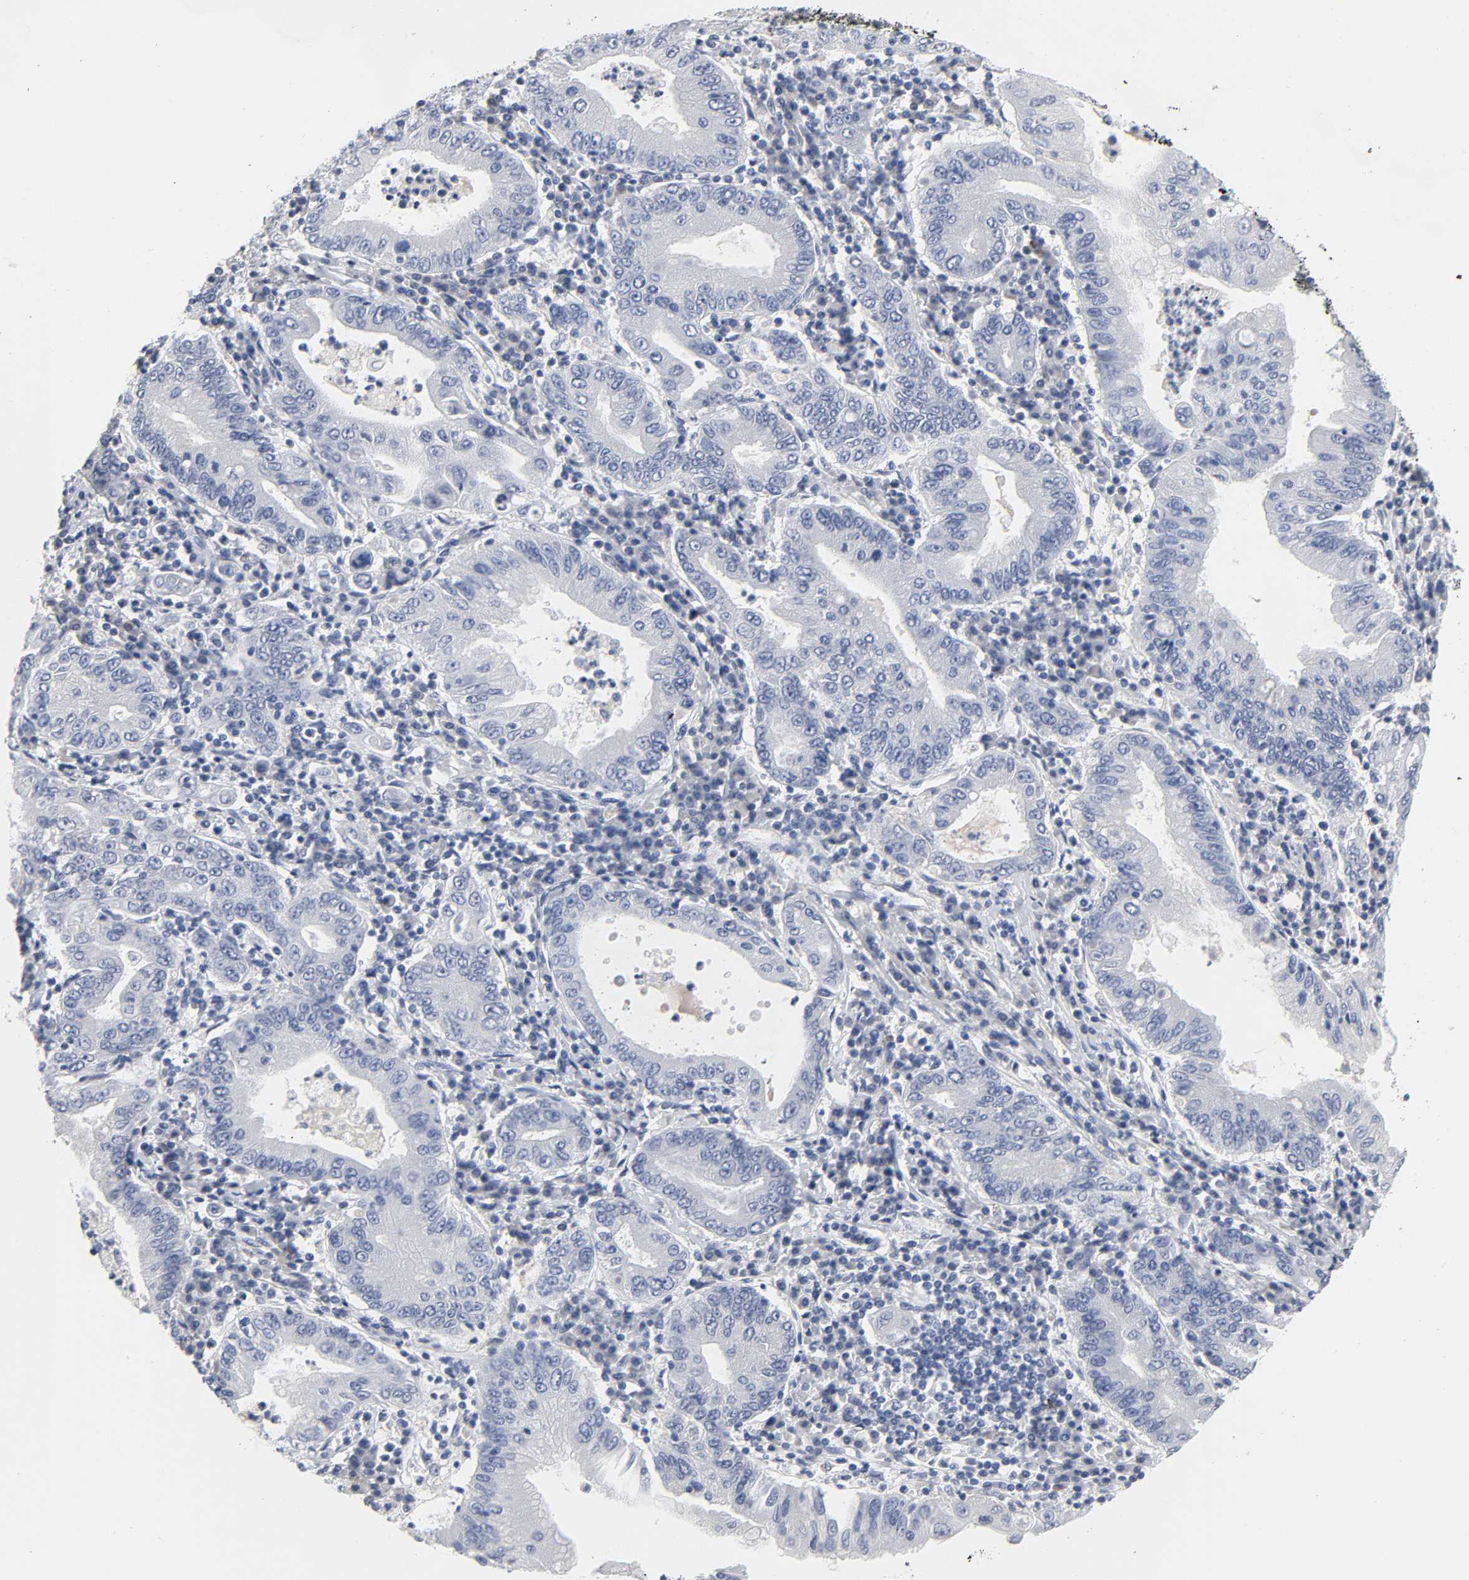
{"staining": {"intensity": "negative", "quantity": "none", "location": "none"}, "tissue": "stomach cancer", "cell_type": "Tumor cells", "image_type": "cancer", "snomed": [{"axis": "morphology", "description": "Normal tissue, NOS"}, {"axis": "morphology", "description": "Adenocarcinoma, NOS"}, {"axis": "topography", "description": "Esophagus"}, {"axis": "topography", "description": "Stomach, upper"}, {"axis": "topography", "description": "Peripheral nerve tissue"}], "caption": "The photomicrograph exhibits no significant expression in tumor cells of stomach adenocarcinoma. (Brightfield microscopy of DAB immunohistochemistry at high magnification).", "gene": "SALL2", "patient": {"sex": "male", "age": 62}}